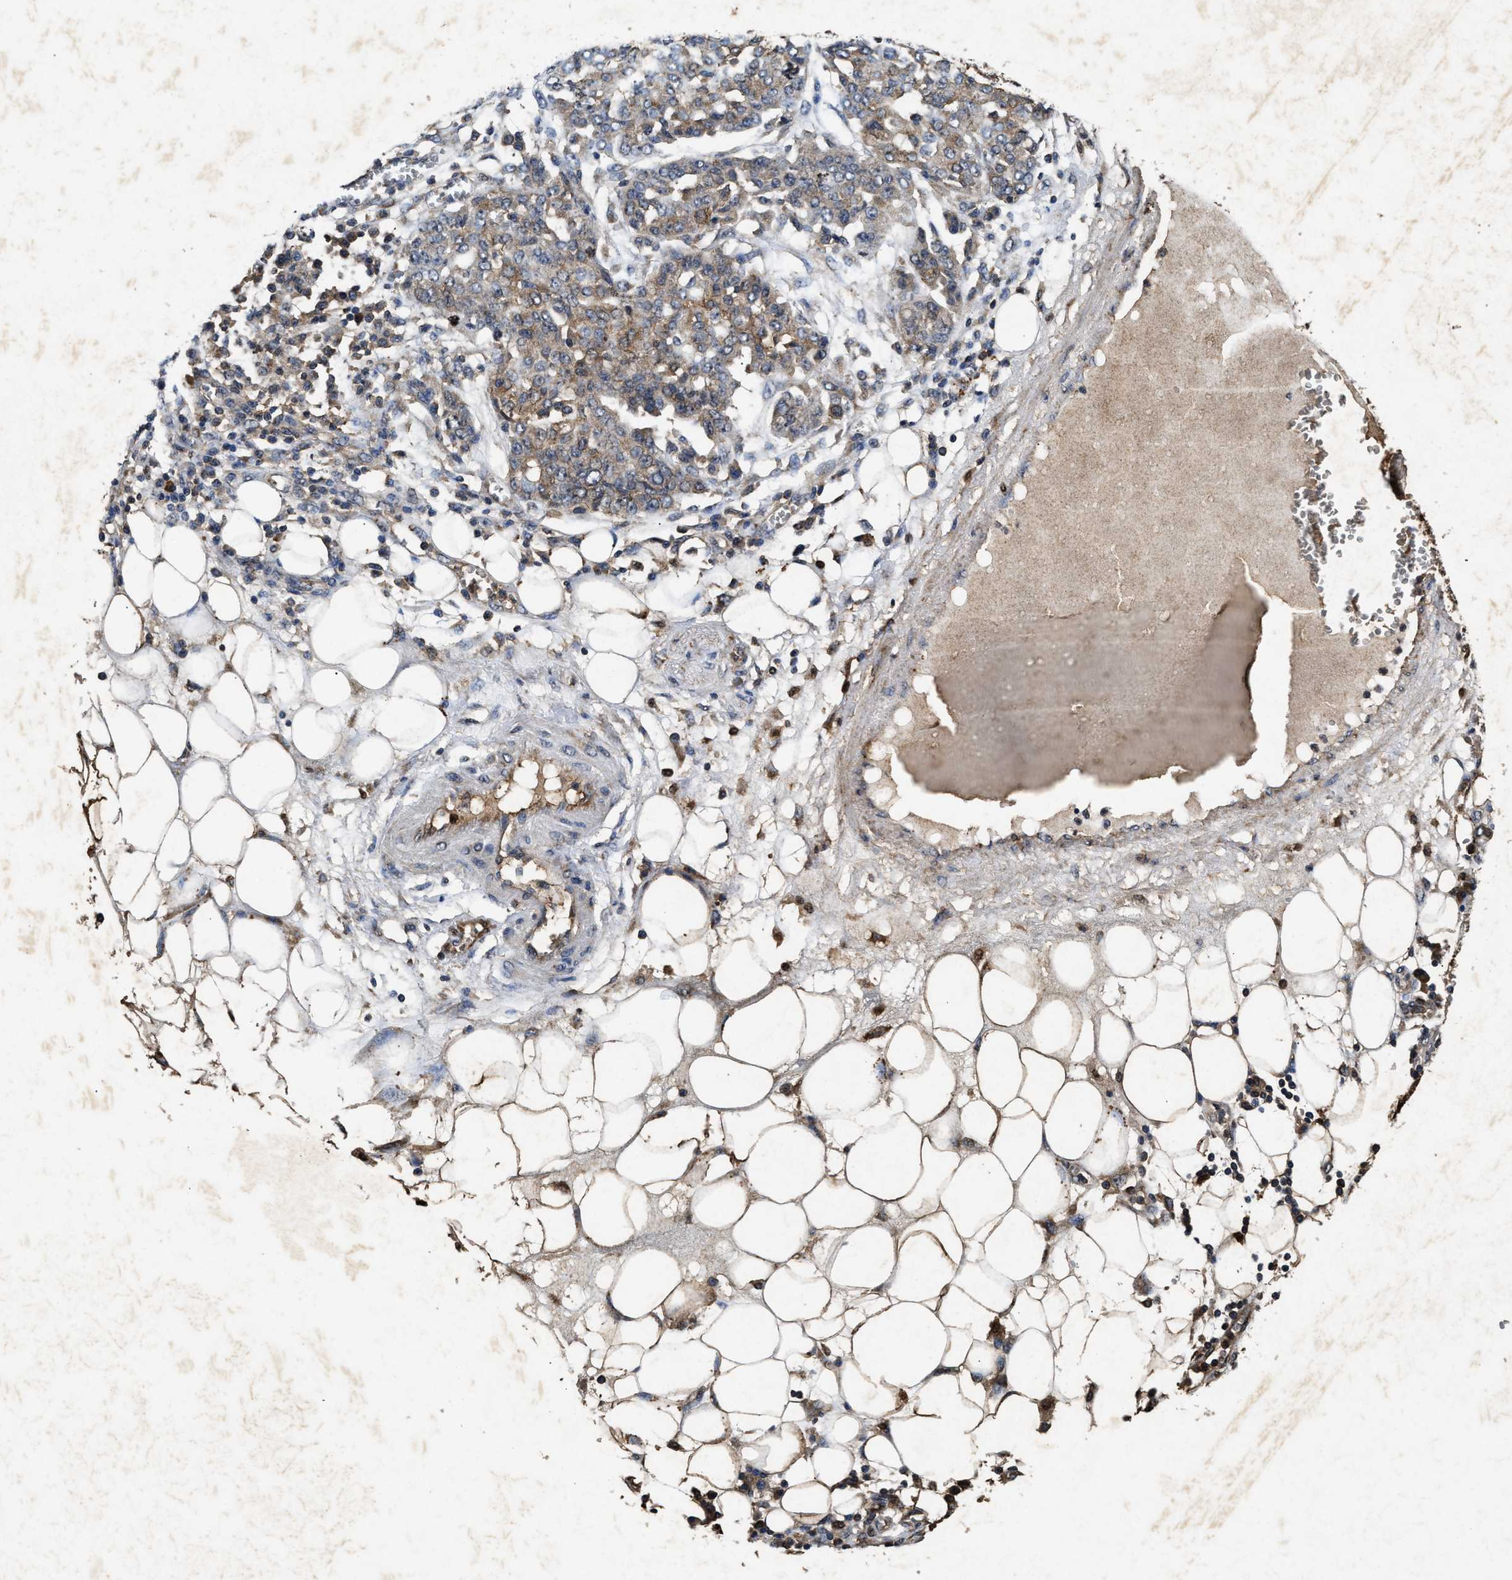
{"staining": {"intensity": "moderate", "quantity": "25%-75%", "location": "cytoplasmic/membranous"}, "tissue": "ovarian cancer", "cell_type": "Tumor cells", "image_type": "cancer", "snomed": [{"axis": "morphology", "description": "Cystadenocarcinoma, serous, NOS"}, {"axis": "topography", "description": "Soft tissue"}, {"axis": "topography", "description": "Ovary"}], "caption": "DAB (3,3'-diaminobenzidine) immunohistochemical staining of human ovarian cancer shows moderate cytoplasmic/membranous protein staining in approximately 25%-75% of tumor cells. Using DAB (3,3'-diaminobenzidine) (brown) and hematoxylin (blue) stains, captured at high magnification using brightfield microscopy.", "gene": "PDAP1", "patient": {"sex": "female", "age": 57}}